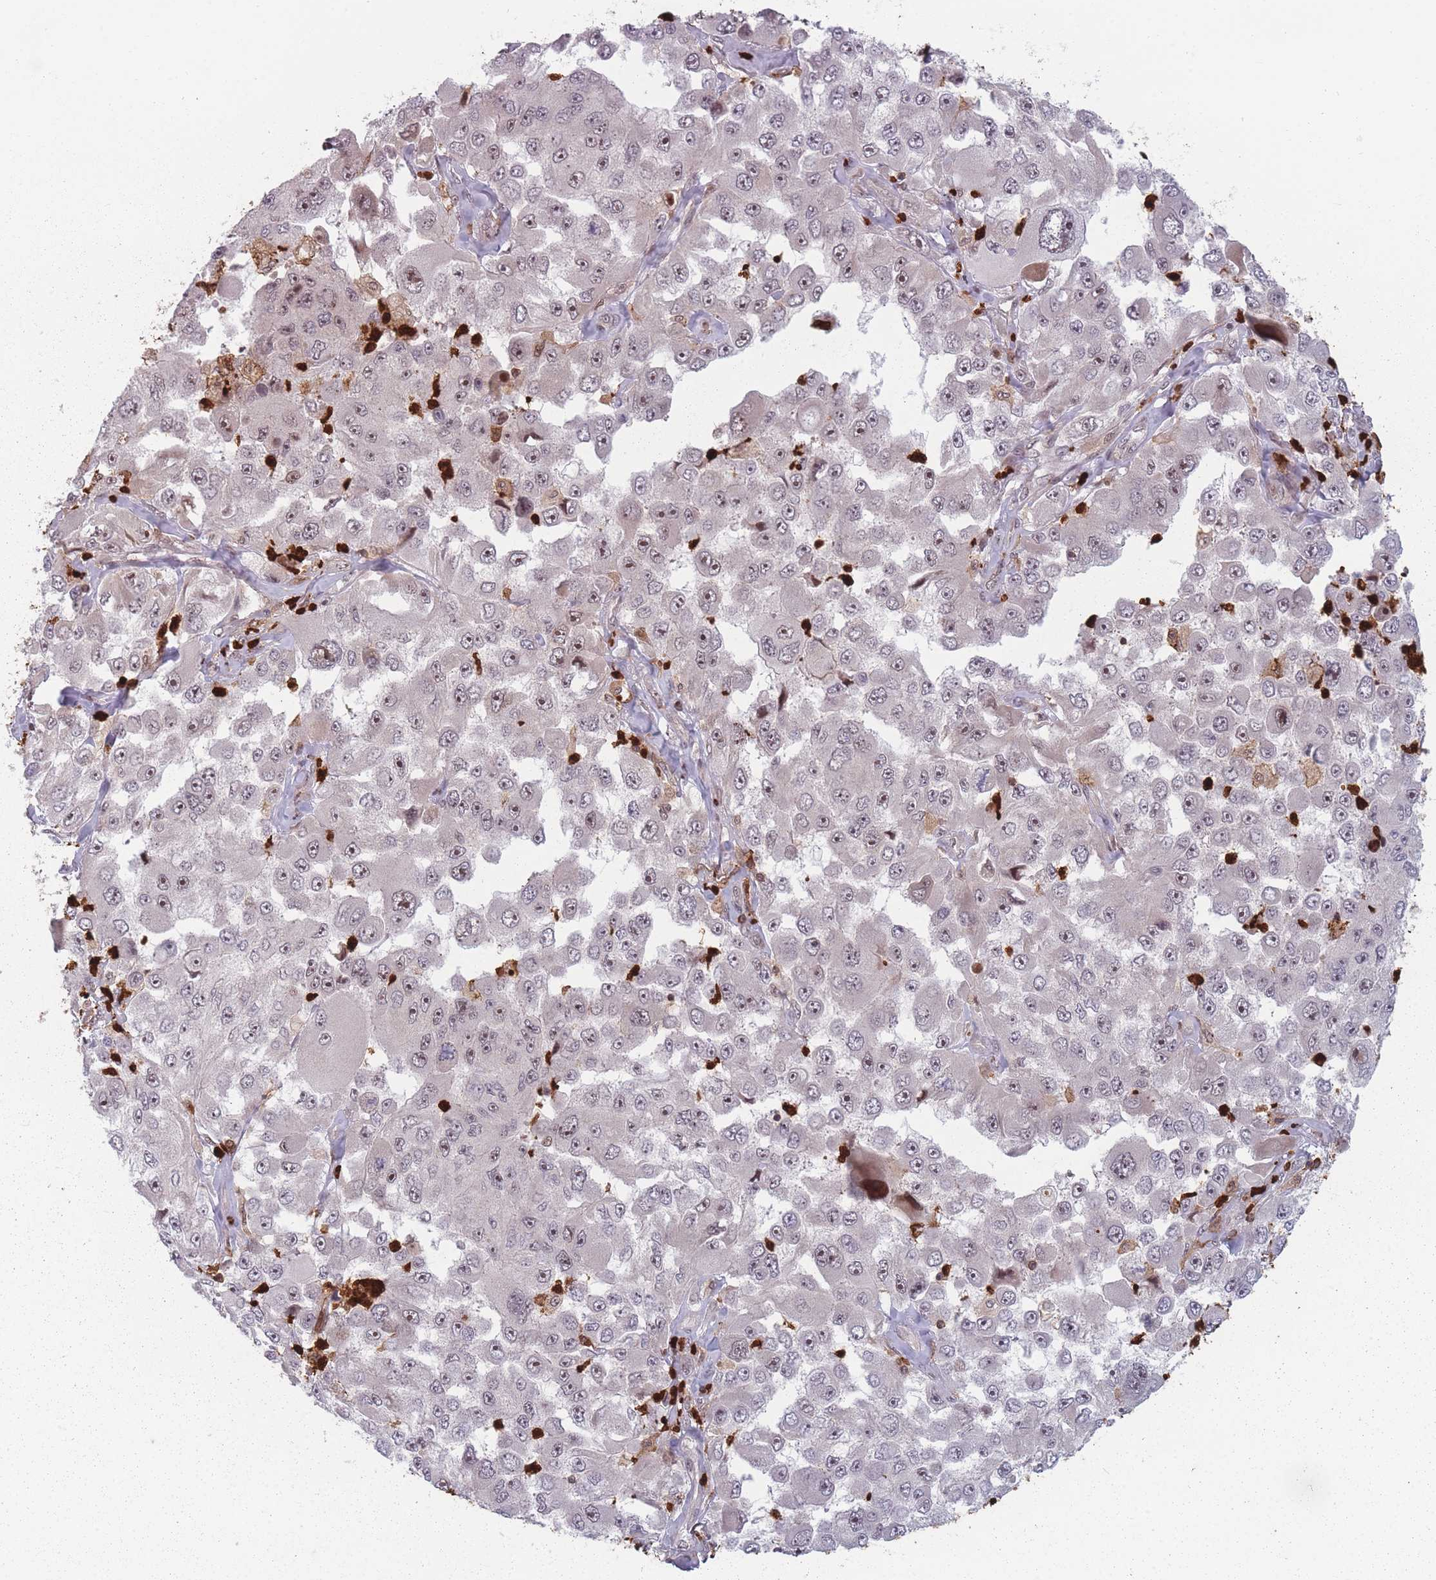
{"staining": {"intensity": "weak", "quantity": "25%-75%", "location": "nuclear"}, "tissue": "melanoma", "cell_type": "Tumor cells", "image_type": "cancer", "snomed": [{"axis": "morphology", "description": "Malignant melanoma, Metastatic site"}, {"axis": "topography", "description": "Lymph node"}], "caption": "Melanoma stained with DAB (3,3'-diaminobenzidine) IHC demonstrates low levels of weak nuclear positivity in approximately 25%-75% of tumor cells. The protein is shown in brown color, while the nuclei are stained blue.", "gene": "WDR55", "patient": {"sex": "male", "age": 62}}